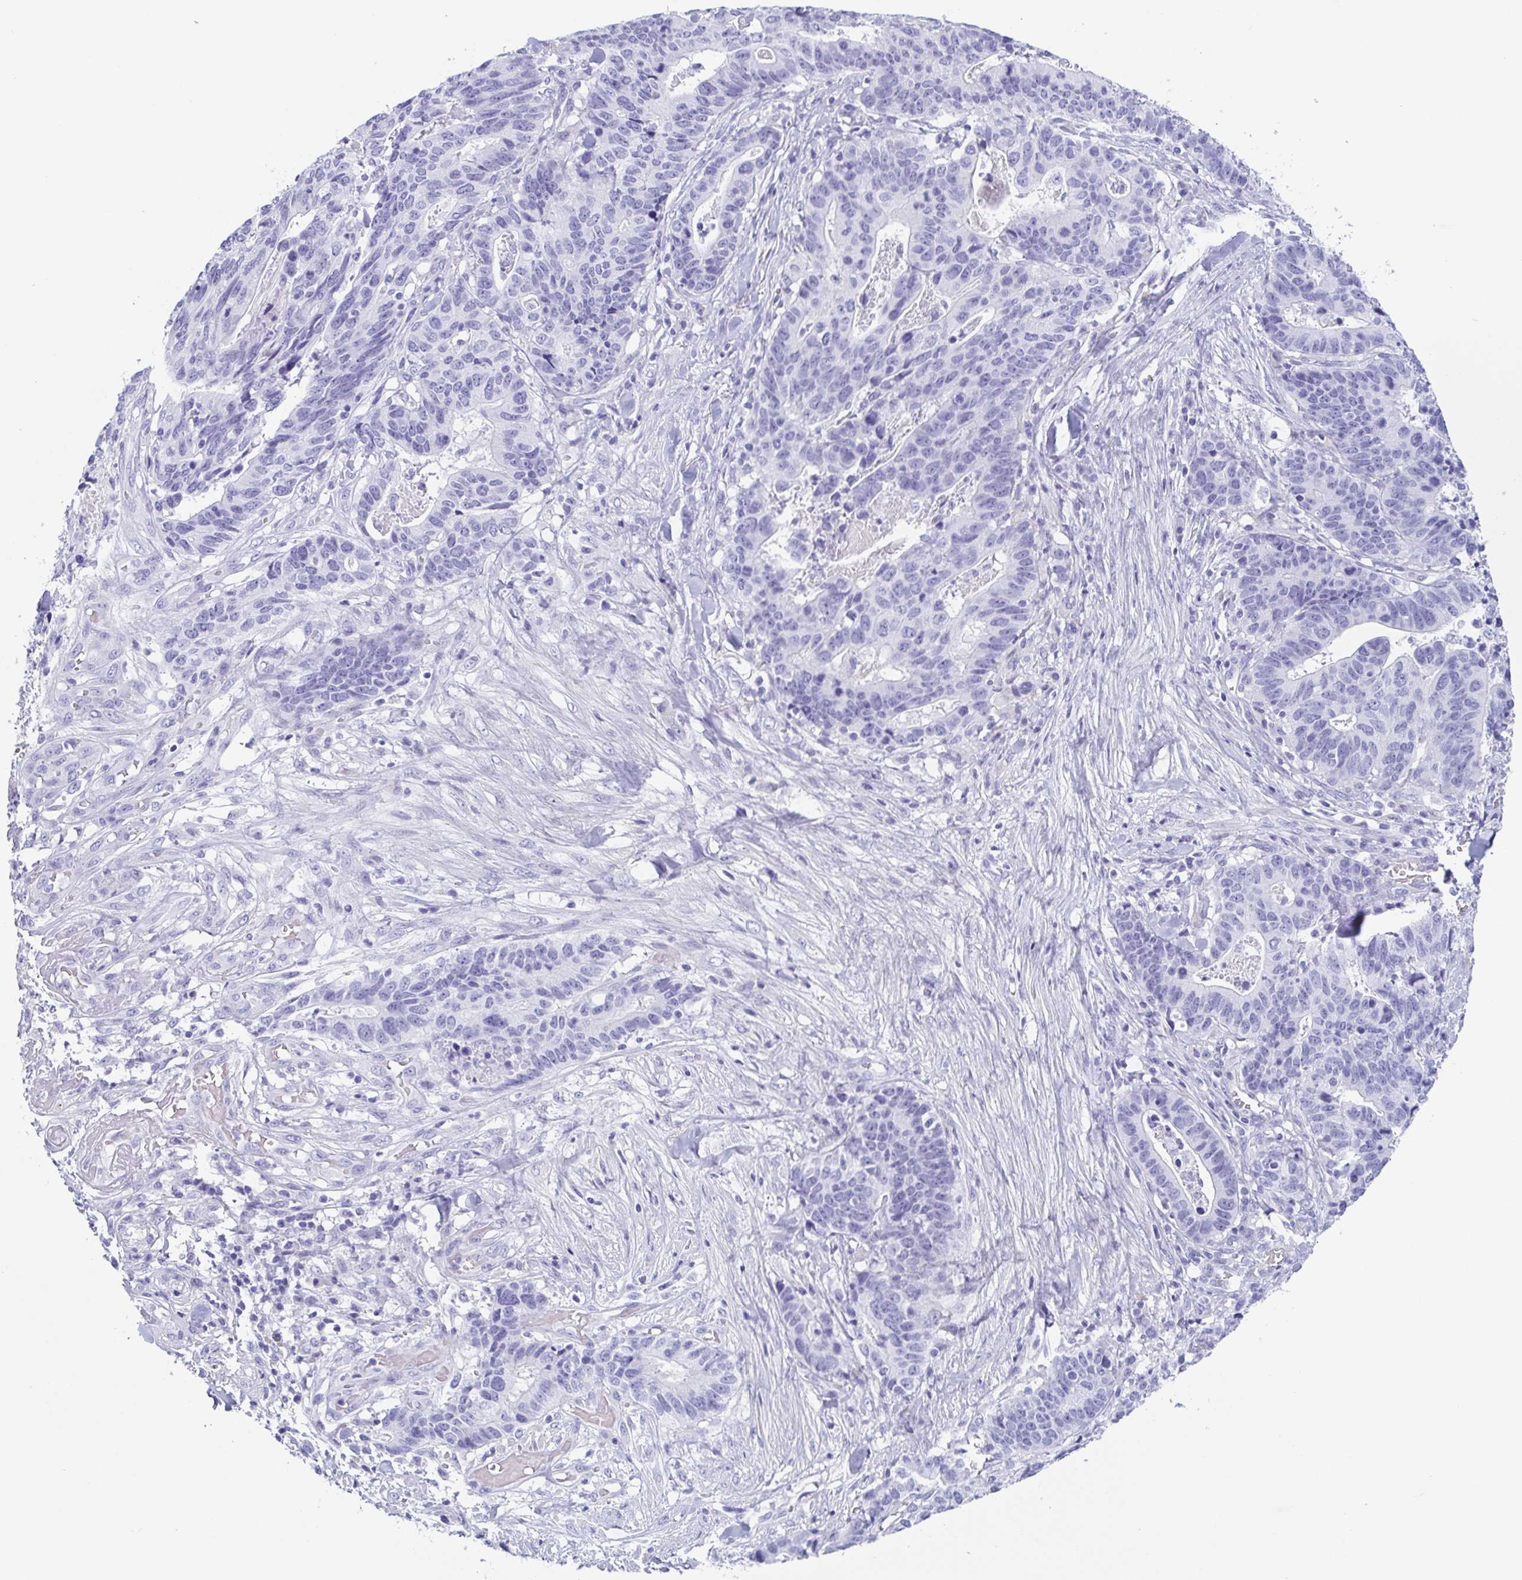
{"staining": {"intensity": "negative", "quantity": "none", "location": "none"}, "tissue": "stomach cancer", "cell_type": "Tumor cells", "image_type": "cancer", "snomed": [{"axis": "morphology", "description": "Adenocarcinoma, NOS"}, {"axis": "topography", "description": "Stomach, upper"}], "caption": "A micrograph of stomach cancer stained for a protein demonstrates no brown staining in tumor cells. The staining is performed using DAB brown chromogen with nuclei counter-stained in using hematoxylin.", "gene": "TAGLN3", "patient": {"sex": "female", "age": 67}}